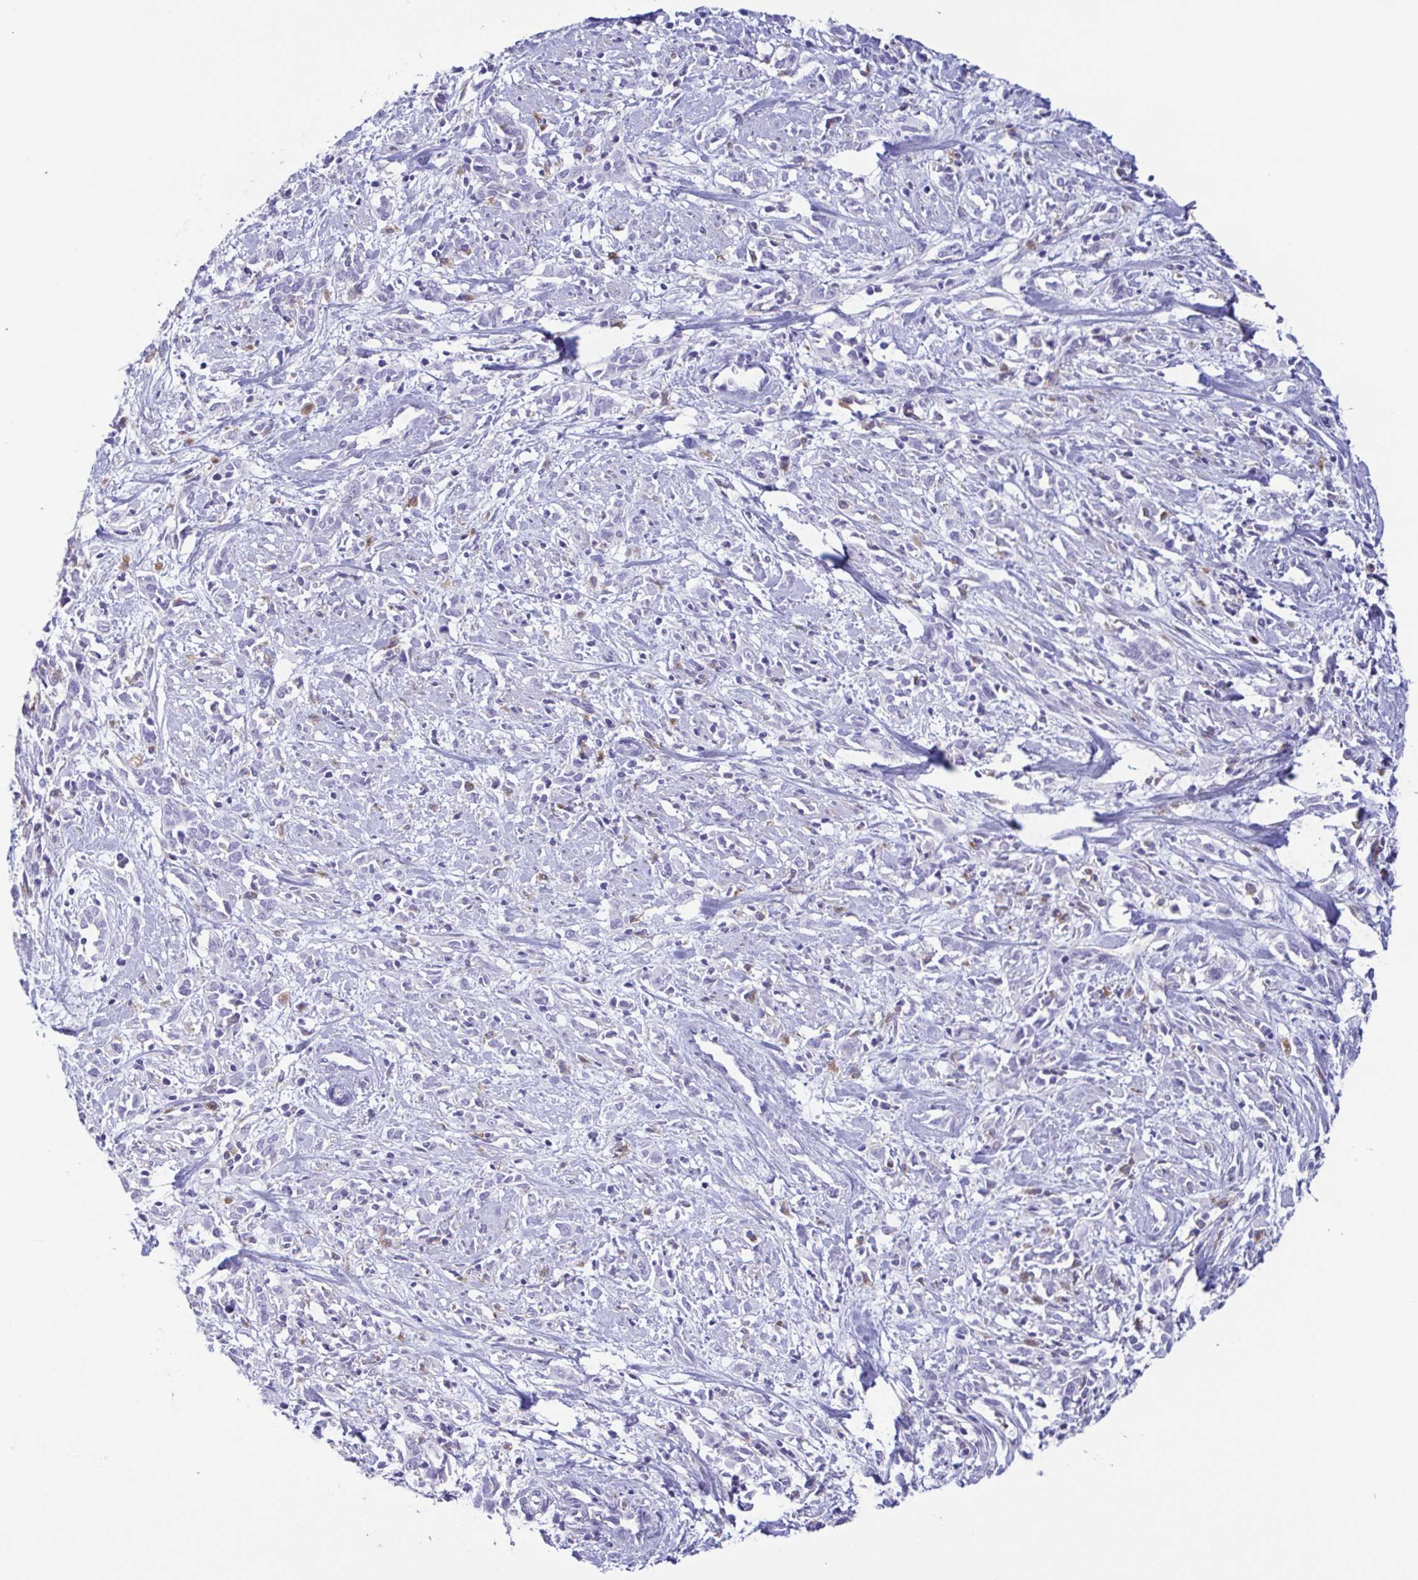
{"staining": {"intensity": "negative", "quantity": "none", "location": "none"}, "tissue": "cervical cancer", "cell_type": "Tumor cells", "image_type": "cancer", "snomed": [{"axis": "morphology", "description": "Adenocarcinoma, NOS"}, {"axis": "topography", "description": "Cervix"}], "caption": "A photomicrograph of cervical cancer (adenocarcinoma) stained for a protein reveals no brown staining in tumor cells.", "gene": "ATP6V1G2", "patient": {"sex": "female", "age": 40}}